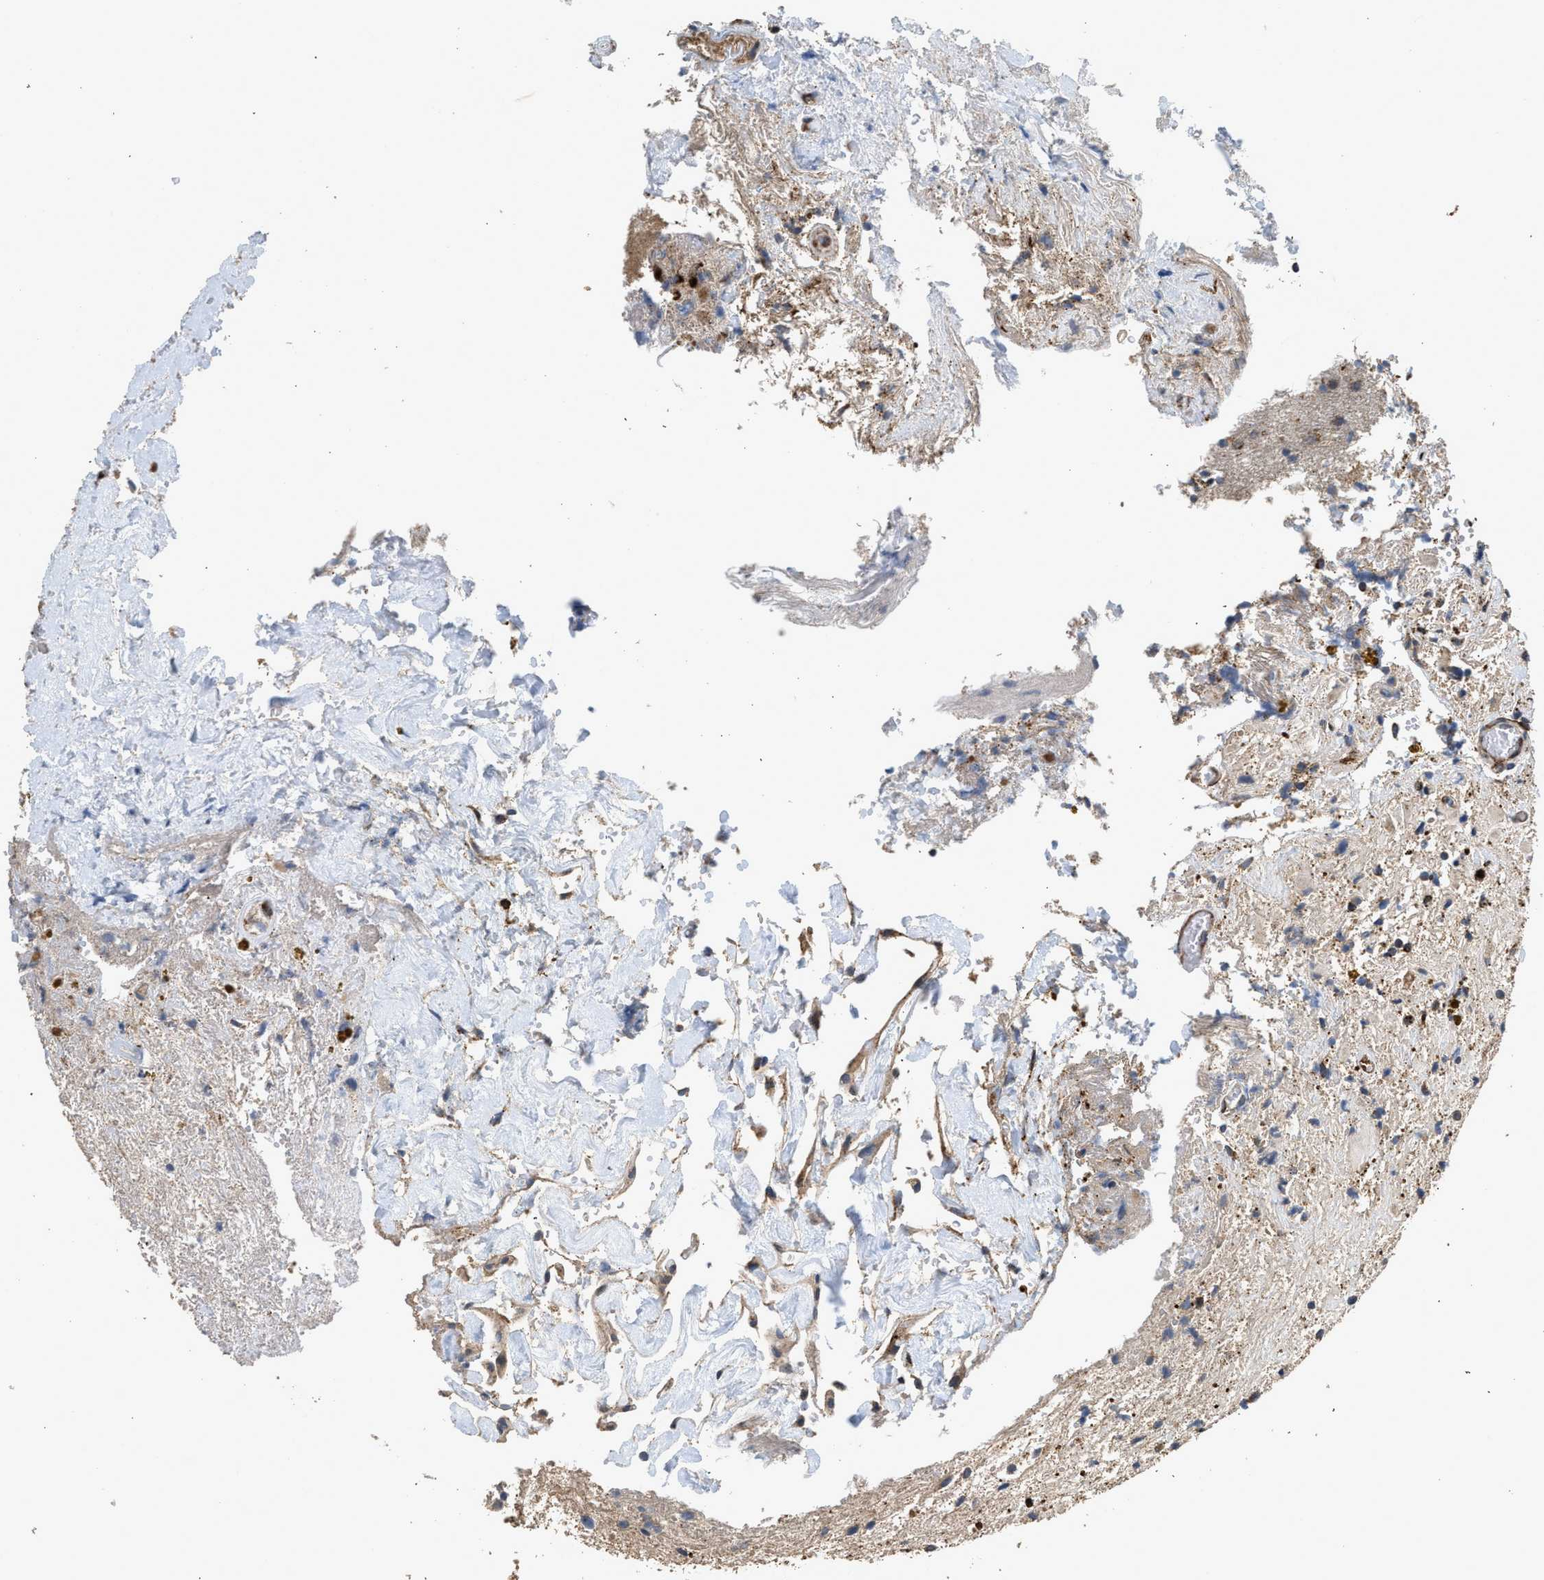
{"staining": {"intensity": "moderate", "quantity": "25%-75%", "location": "cytoplasmic/membranous"}, "tissue": "glioma", "cell_type": "Tumor cells", "image_type": "cancer", "snomed": [{"axis": "morphology", "description": "Glioma, malignant, High grade"}, {"axis": "topography", "description": "Brain"}], "caption": "This is an image of IHC staining of glioma, which shows moderate expression in the cytoplasmic/membranous of tumor cells.", "gene": "CTSV", "patient": {"sex": "male", "age": 33}}